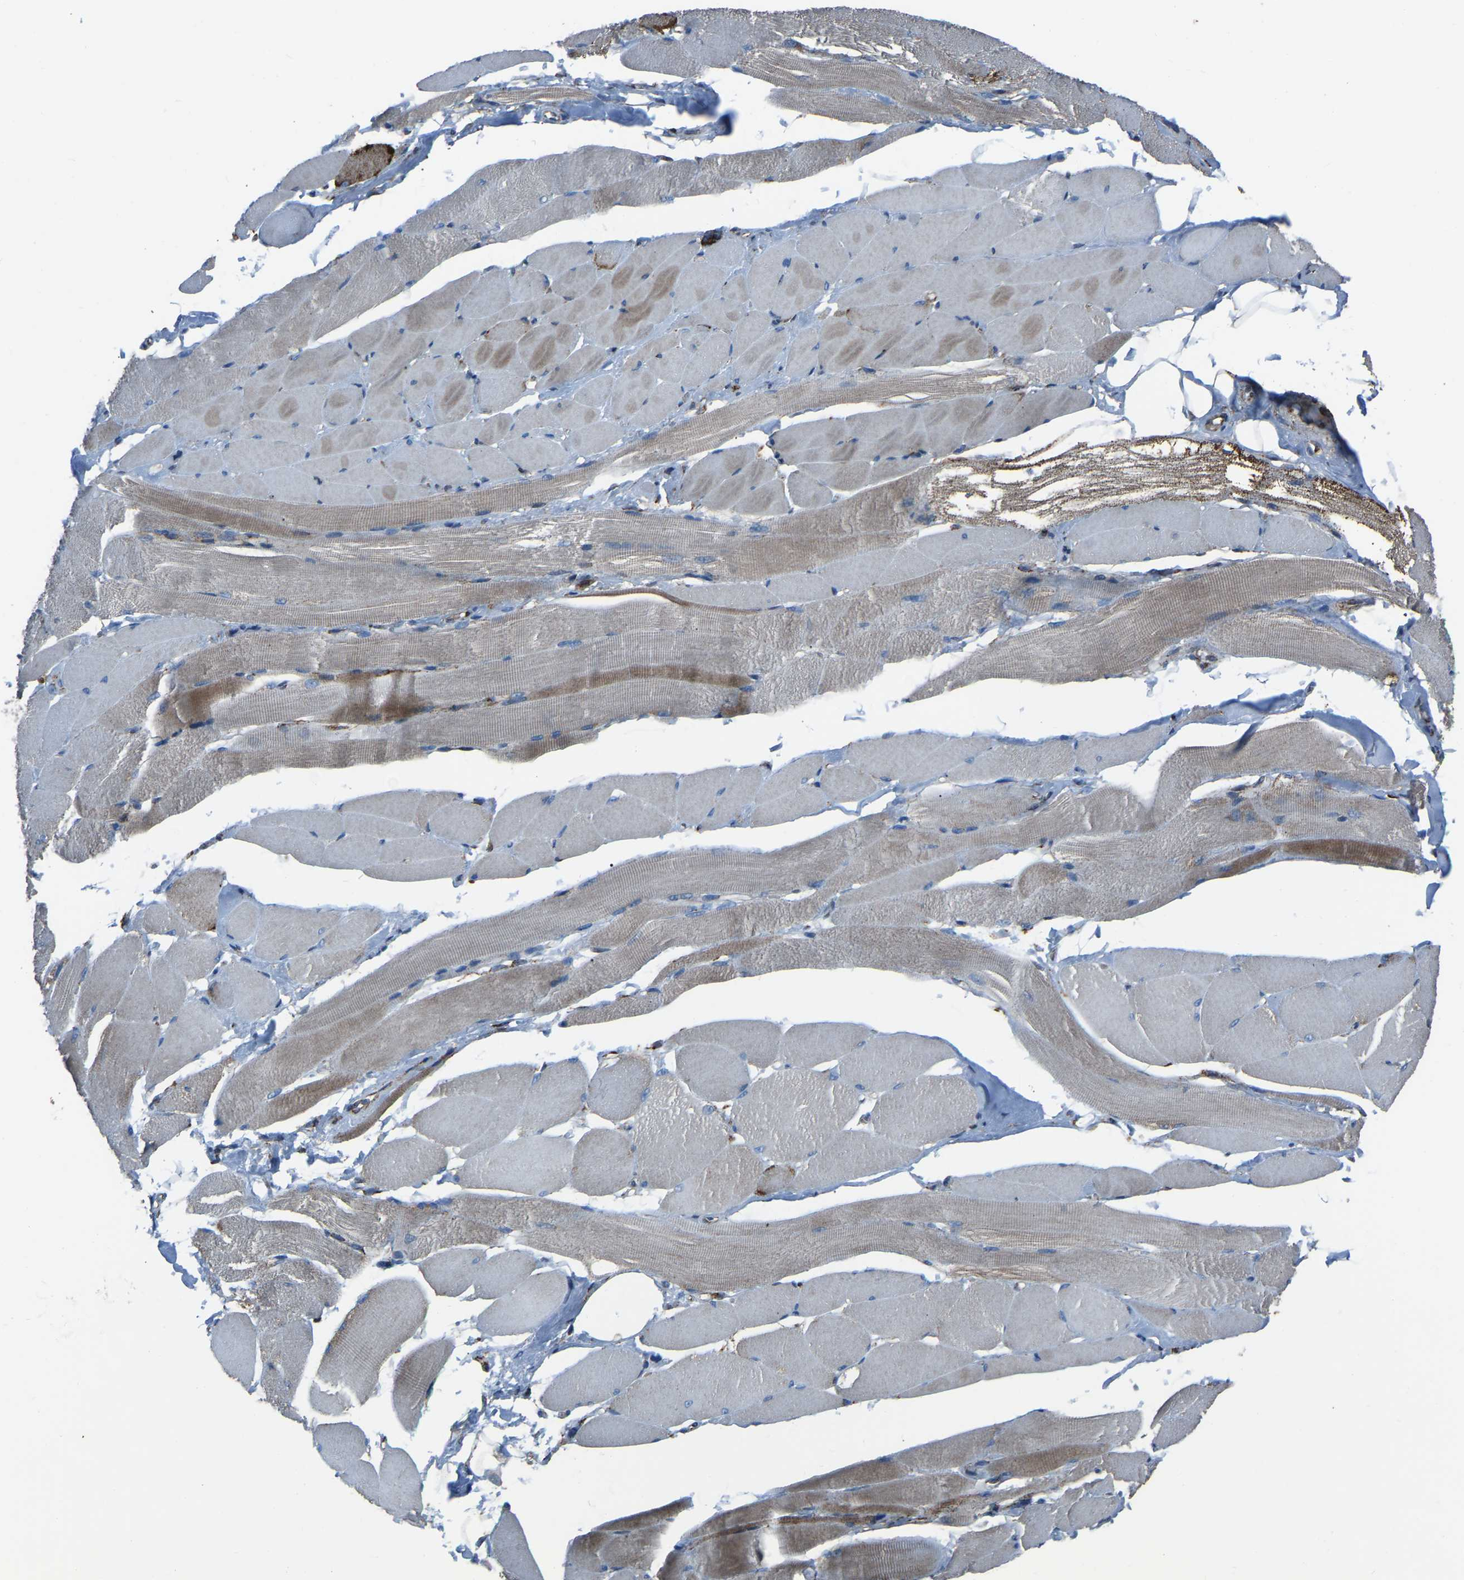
{"staining": {"intensity": "moderate", "quantity": "<25%", "location": "cytoplasmic/membranous"}, "tissue": "skeletal muscle", "cell_type": "Myocytes", "image_type": "normal", "snomed": [{"axis": "morphology", "description": "Normal tissue, NOS"}, {"axis": "topography", "description": "Skeletal muscle"}, {"axis": "topography", "description": "Peripheral nerve tissue"}], "caption": "Myocytes show low levels of moderate cytoplasmic/membranous expression in about <25% of cells in benign skeletal muscle. The staining was performed using DAB to visualize the protein expression in brown, while the nuclei were stained in blue with hematoxylin (Magnification: 20x).", "gene": "AKR1A1", "patient": {"sex": "female", "age": 84}}